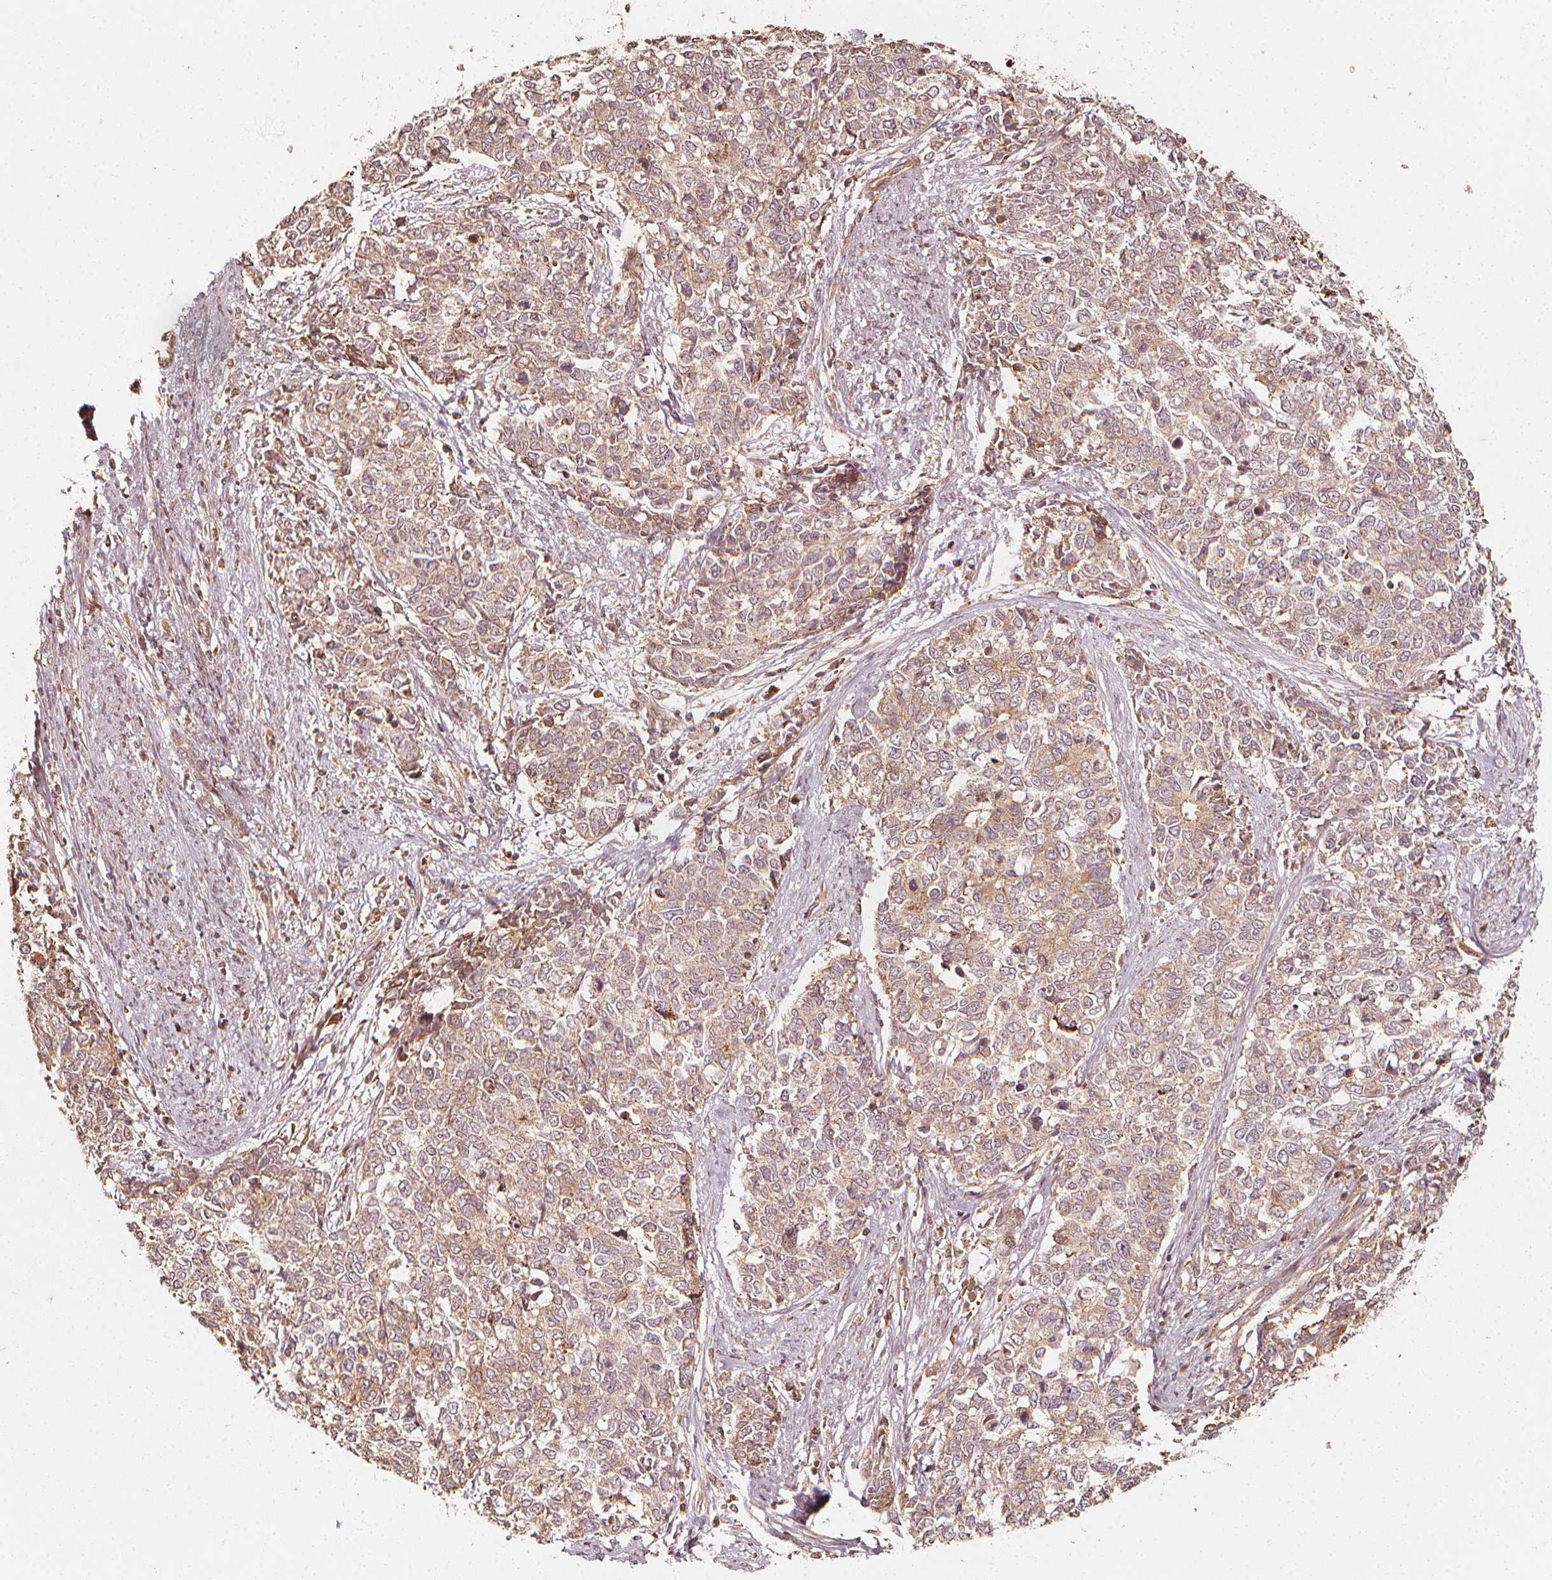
{"staining": {"intensity": "weak", "quantity": ">75%", "location": "cytoplasmic/membranous"}, "tissue": "cervical cancer", "cell_type": "Tumor cells", "image_type": "cancer", "snomed": [{"axis": "morphology", "description": "Adenocarcinoma, NOS"}, {"axis": "topography", "description": "Cervix"}], "caption": "Adenocarcinoma (cervical) stained with a protein marker reveals weak staining in tumor cells.", "gene": "NPC1", "patient": {"sex": "female", "age": 63}}